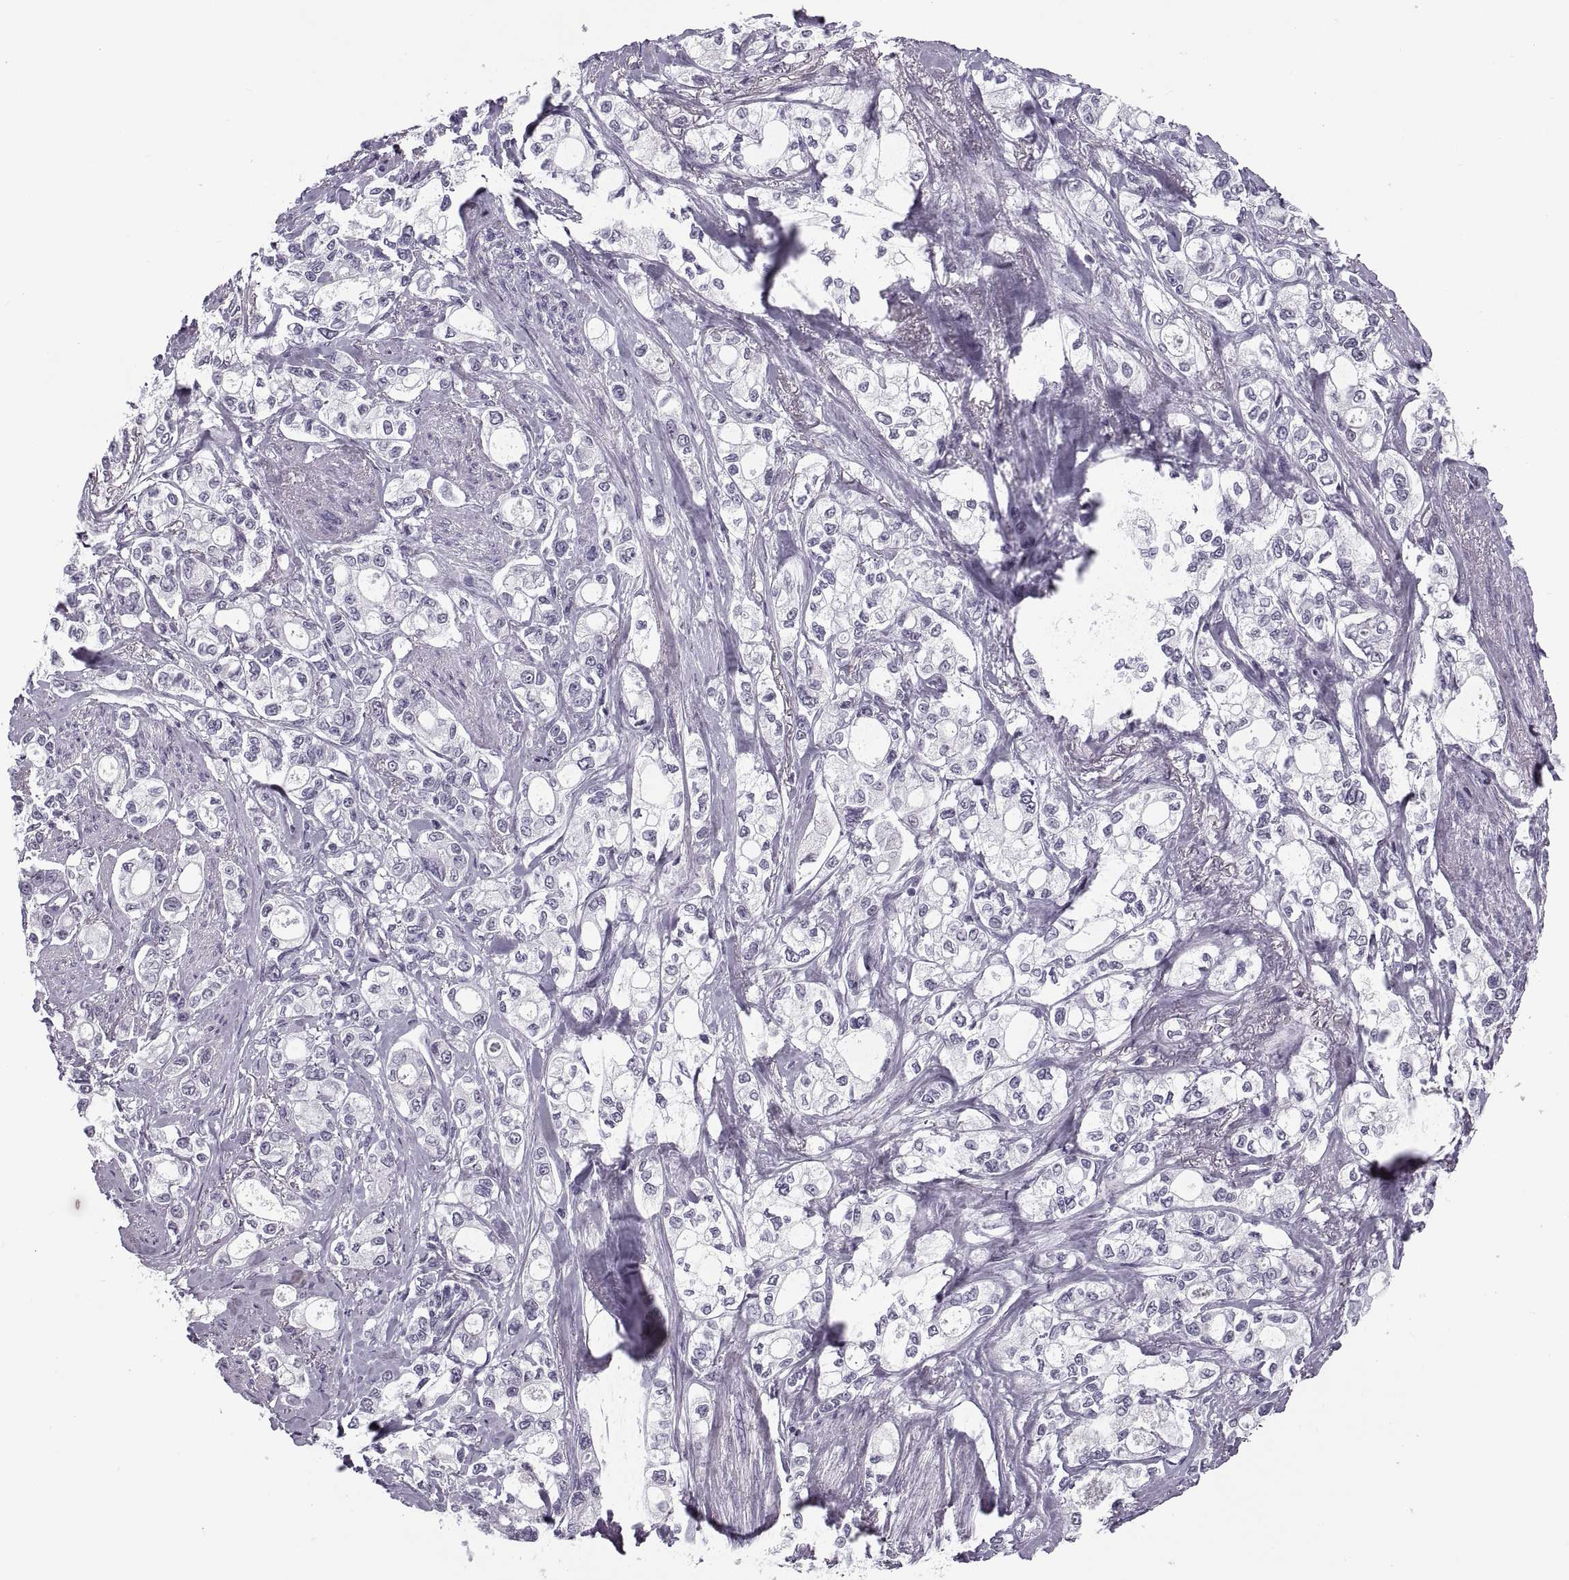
{"staining": {"intensity": "negative", "quantity": "none", "location": "none"}, "tissue": "stomach cancer", "cell_type": "Tumor cells", "image_type": "cancer", "snomed": [{"axis": "morphology", "description": "Adenocarcinoma, NOS"}, {"axis": "topography", "description": "Stomach"}], "caption": "High power microscopy histopathology image of an immunohistochemistry (IHC) image of stomach adenocarcinoma, revealing no significant expression in tumor cells.", "gene": "TBC1D3G", "patient": {"sex": "male", "age": 63}}